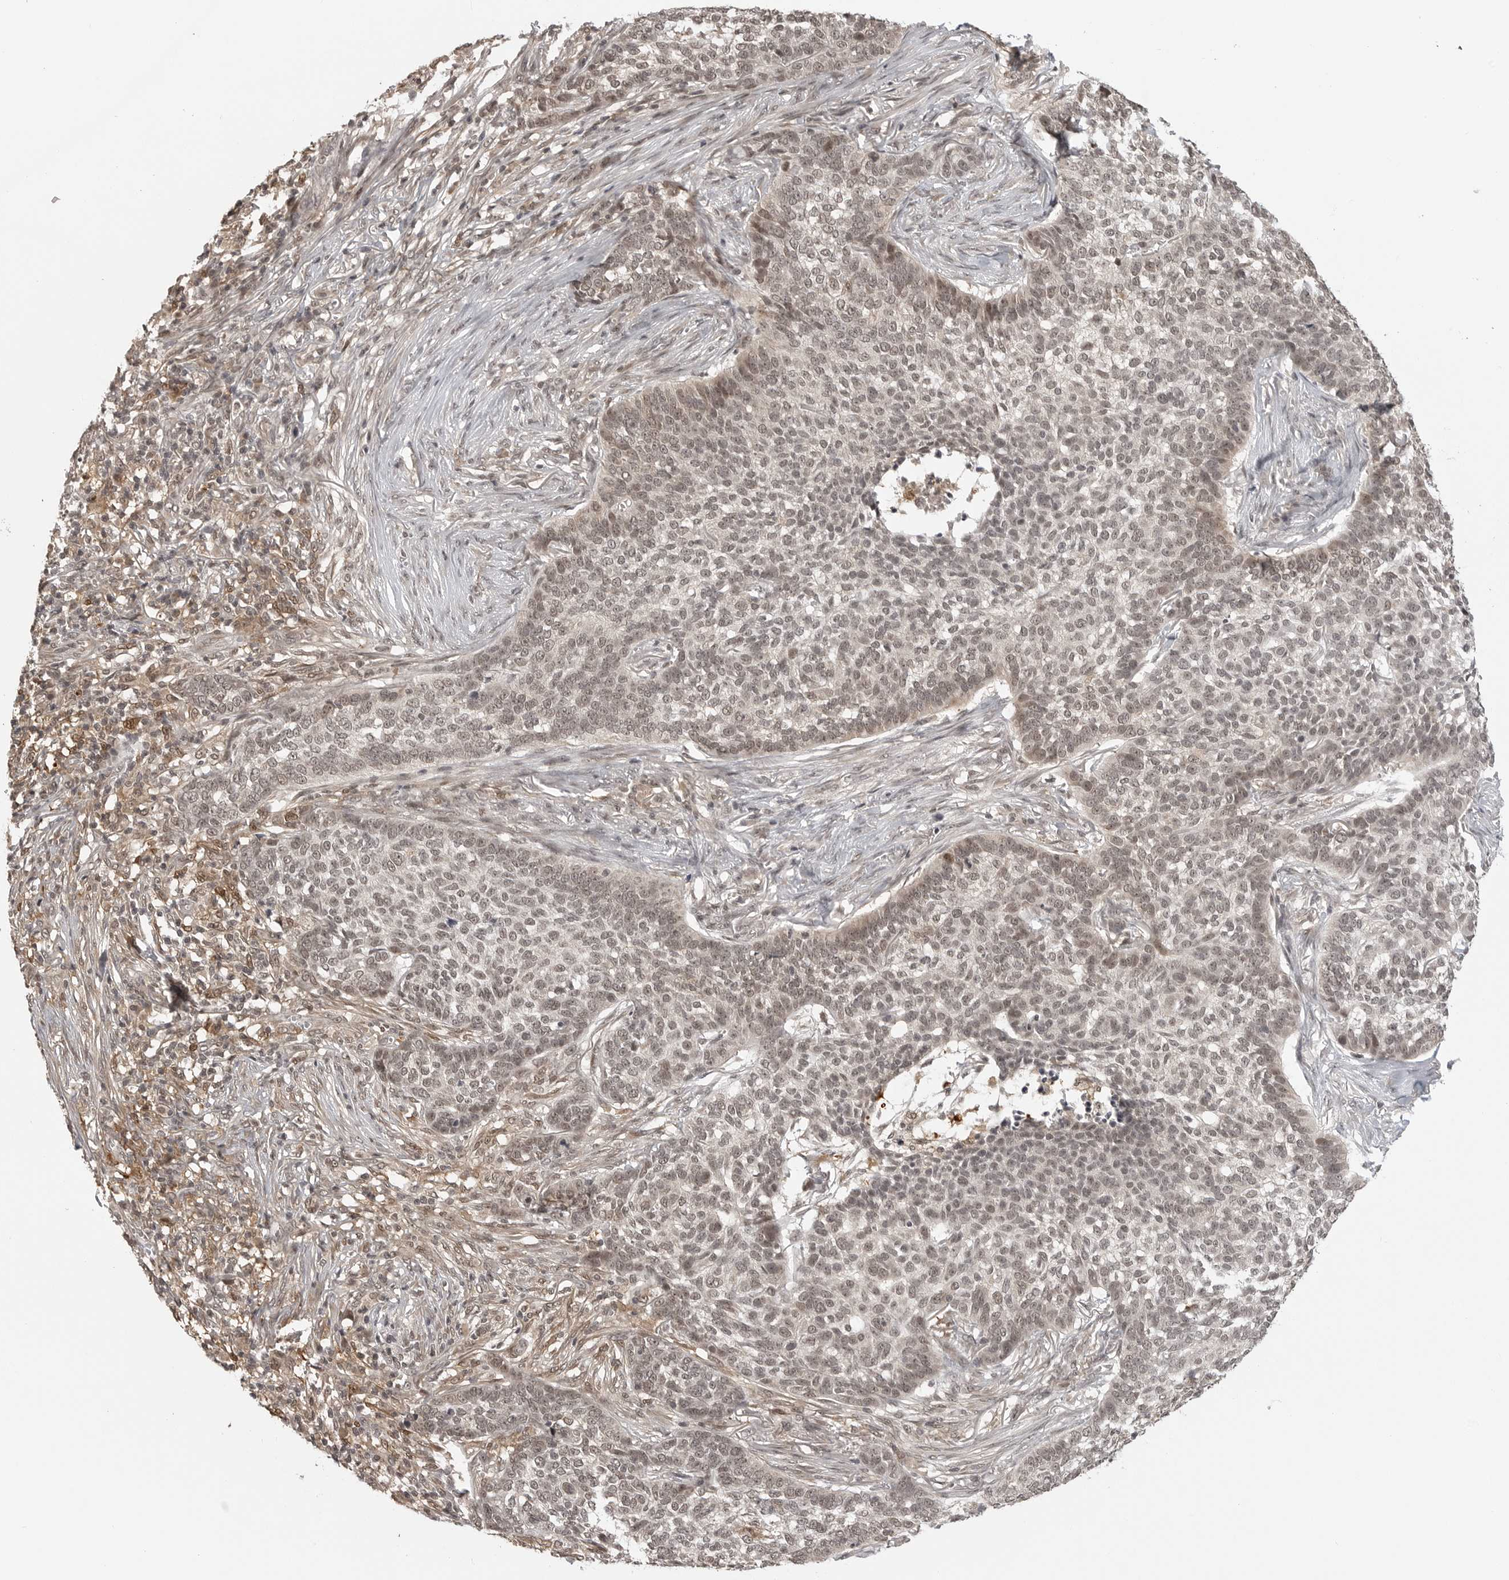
{"staining": {"intensity": "weak", "quantity": ">75%", "location": "nuclear"}, "tissue": "skin cancer", "cell_type": "Tumor cells", "image_type": "cancer", "snomed": [{"axis": "morphology", "description": "Basal cell carcinoma"}, {"axis": "topography", "description": "Skin"}], "caption": "Protein positivity by immunohistochemistry demonstrates weak nuclear expression in approximately >75% of tumor cells in skin basal cell carcinoma.", "gene": "PEG3", "patient": {"sex": "male", "age": 85}}